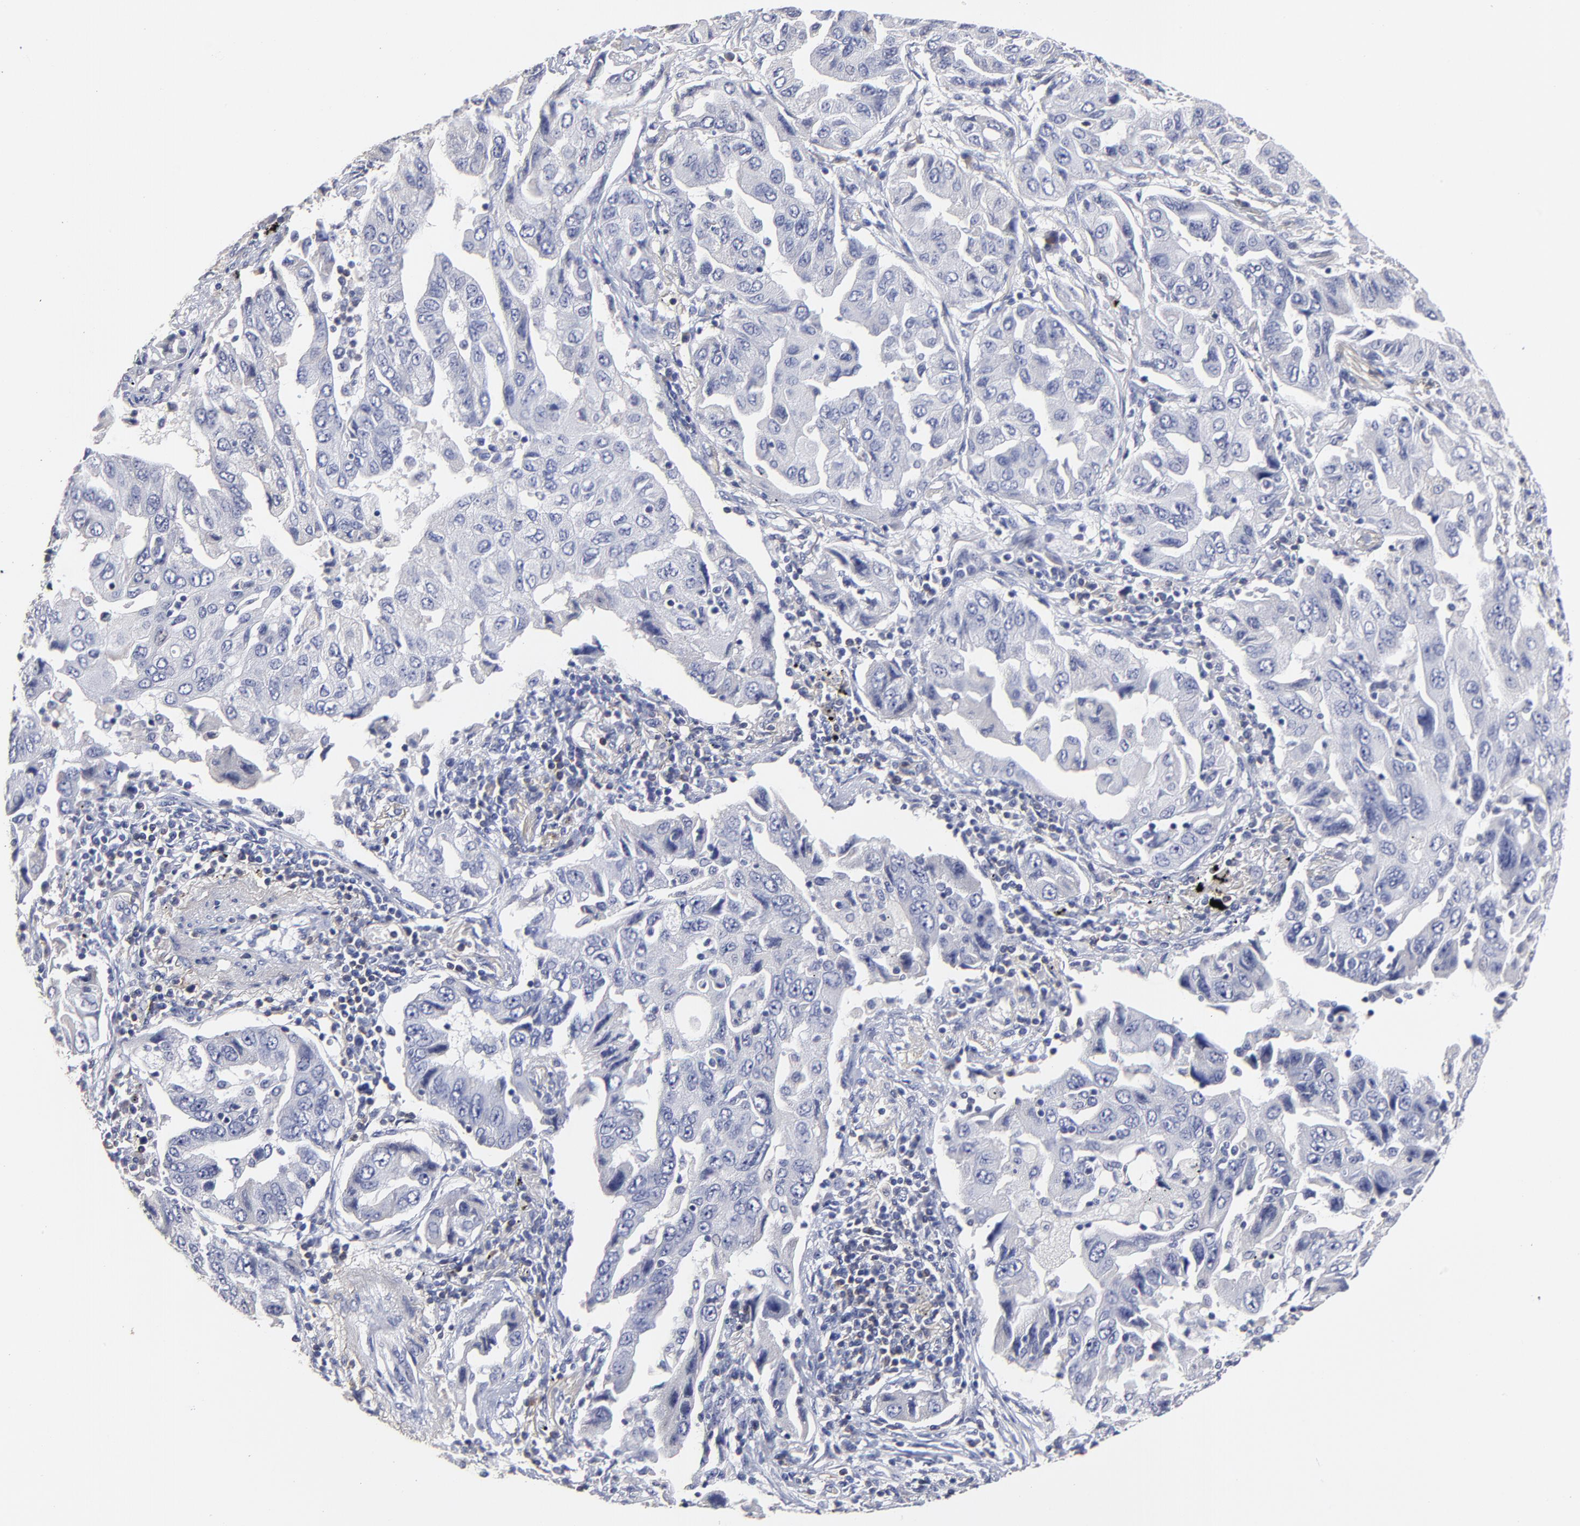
{"staining": {"intensity": "negative", "quantity": "none", "location": "none"}, "tissue": "lung cancer", "cell_type": "Tumor cells", "image_type": "cancer", "snomed": [{"axis": "morphology", "description": "Adenocarcinoma, NOS"}, {"axis": "topography", "description": "Lung"}], "caption": "Immunohistochemistry image of neoplastic tissue: lung cancer (adenocarcinoma) stained with DAB exhibits no significant protein staining in tumor cells.", "gene": "TRAT1", "patient": {"sex": "female", "age": 65}}